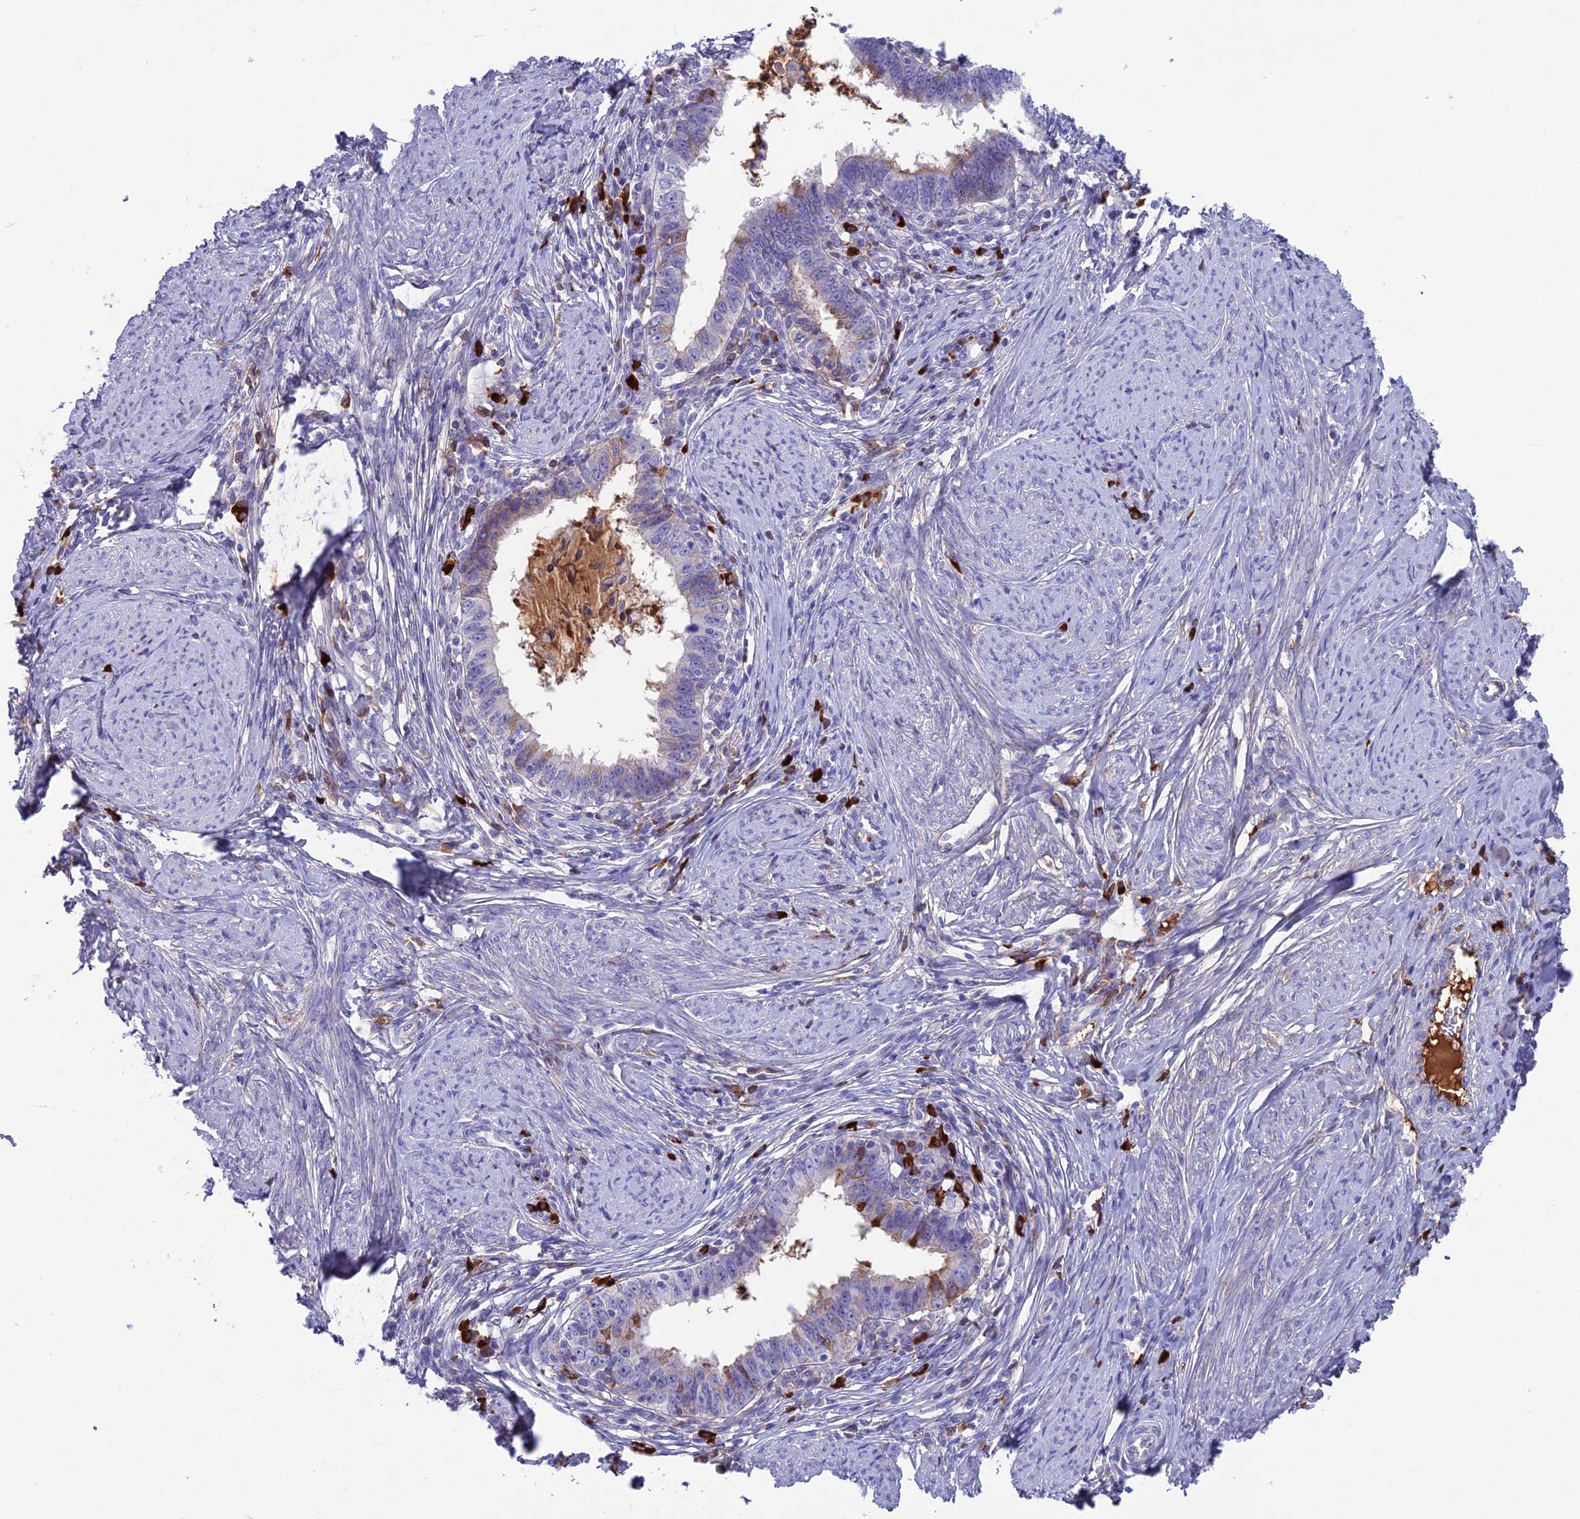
{"staining": {"intensity": "weak", "quantity": "<25%", "location": "cytoplasmic/membranous"}, "tissue": "cervical cancer", "cell_type": "Tumor cells", "image_type": "cancer", "snomed": [{"axis": "morphology", "description": "Adenocarcinoma, NOS"}, {"axis": "topography", "description": "Cervix"}], "caption": "An image of cervical adenocarcinoma stained for a protein shows no brown staining in tumor cells.", "gene": "SNAP91", "patient": {"sex": "female", "age": 36}}